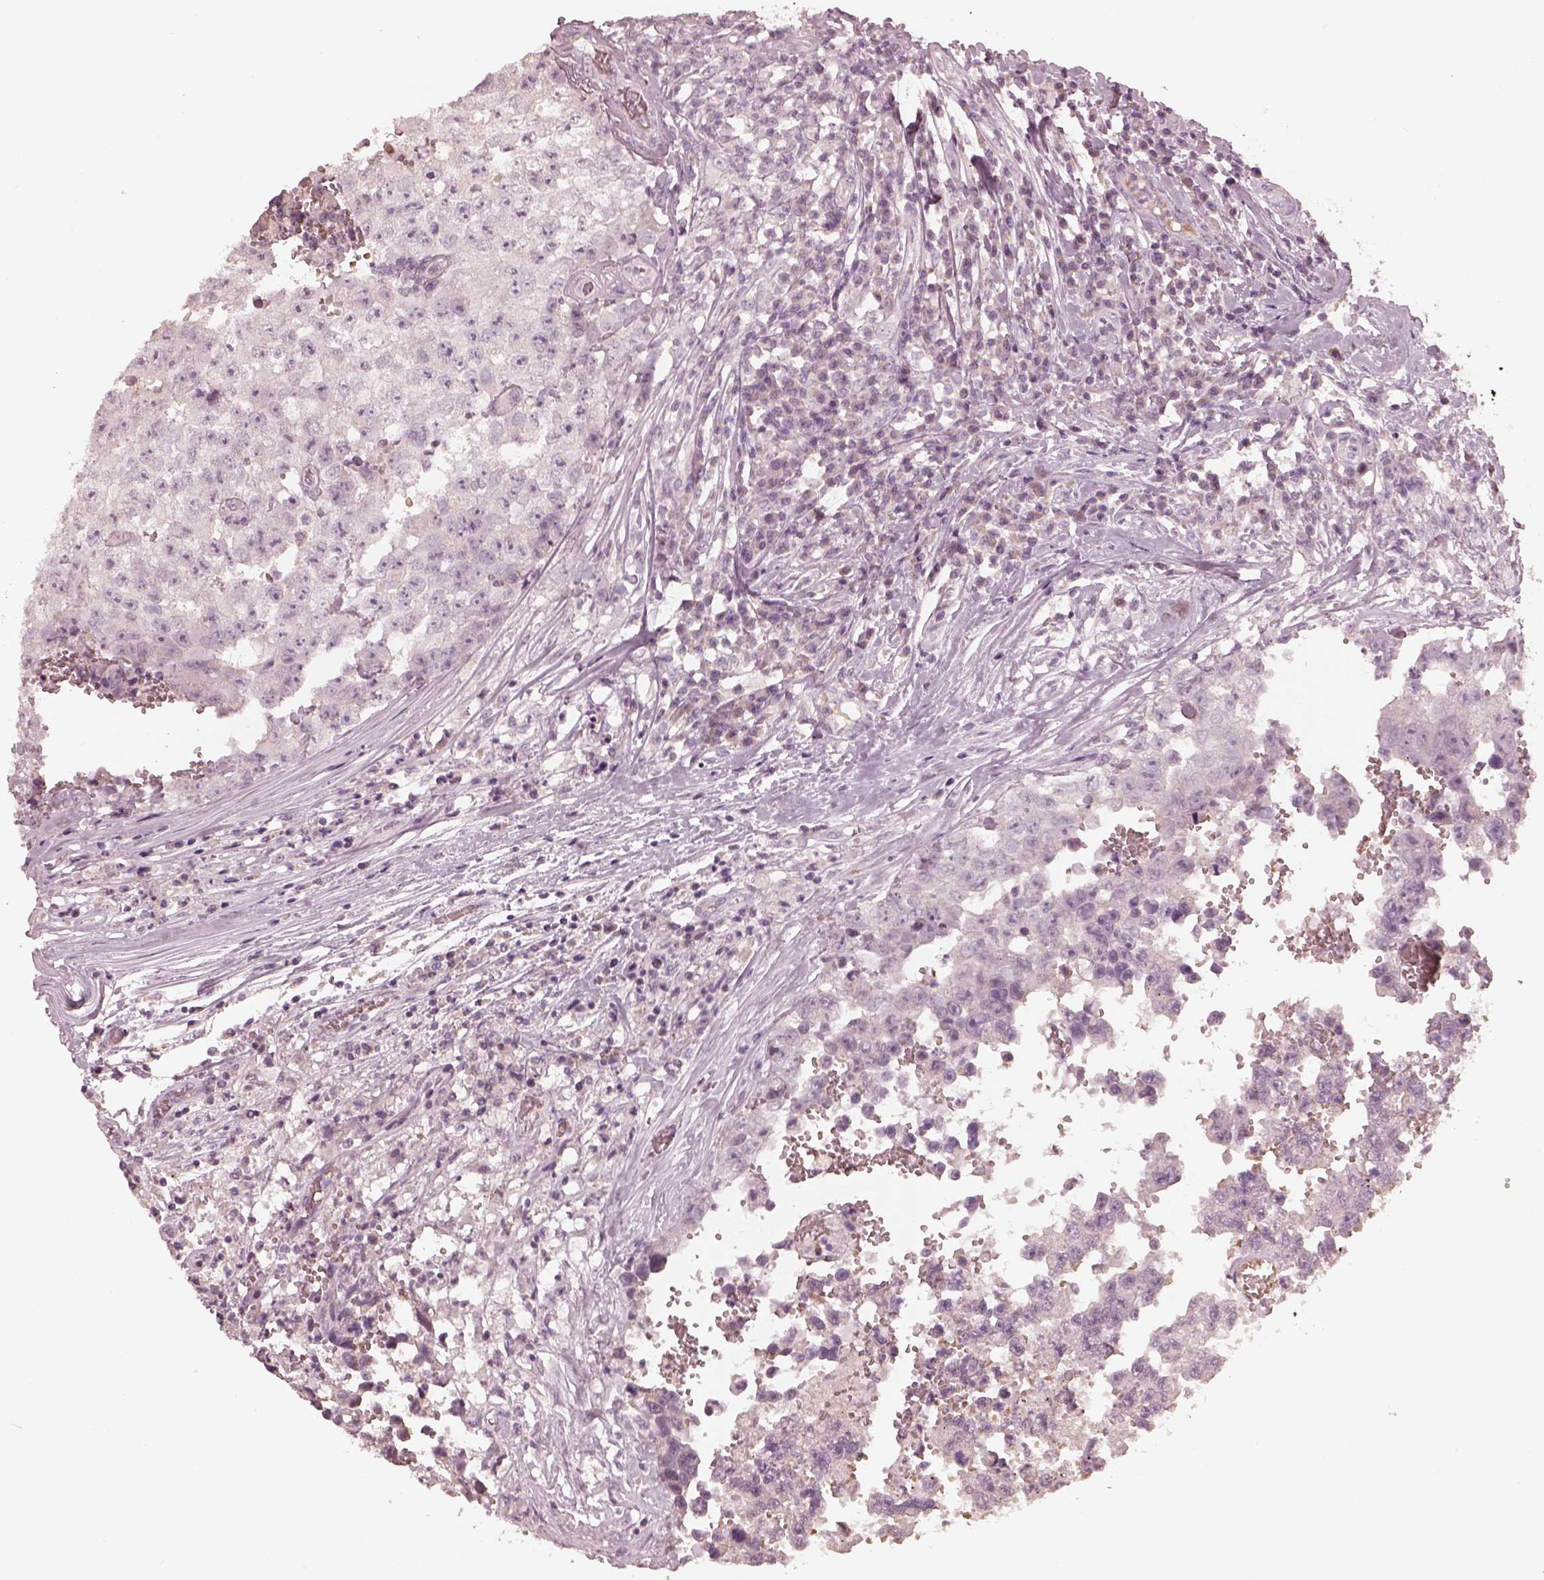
{"staining": {"intensity": "negative", "quantity": "none", "location": "none"}, "tissue": "testis cancer", "cell_type": "Tumor cells", "image_type": "cancer", "snomed": [{"axis": "morphology", "description": "Carcinoma, Embryonal, NOS"}, {"axis": "topography", "description": "Testis"}], "caption": "High magnification brightfield microscopy of testis cancer stained with DAB (3,3'-diaminobenzidine) (brown) and counterstained with hematoxylin (blue): tumor cells show no significant staining.", "gene": "ANKLE1", "patient": {"sex": "male", "age": 36}}